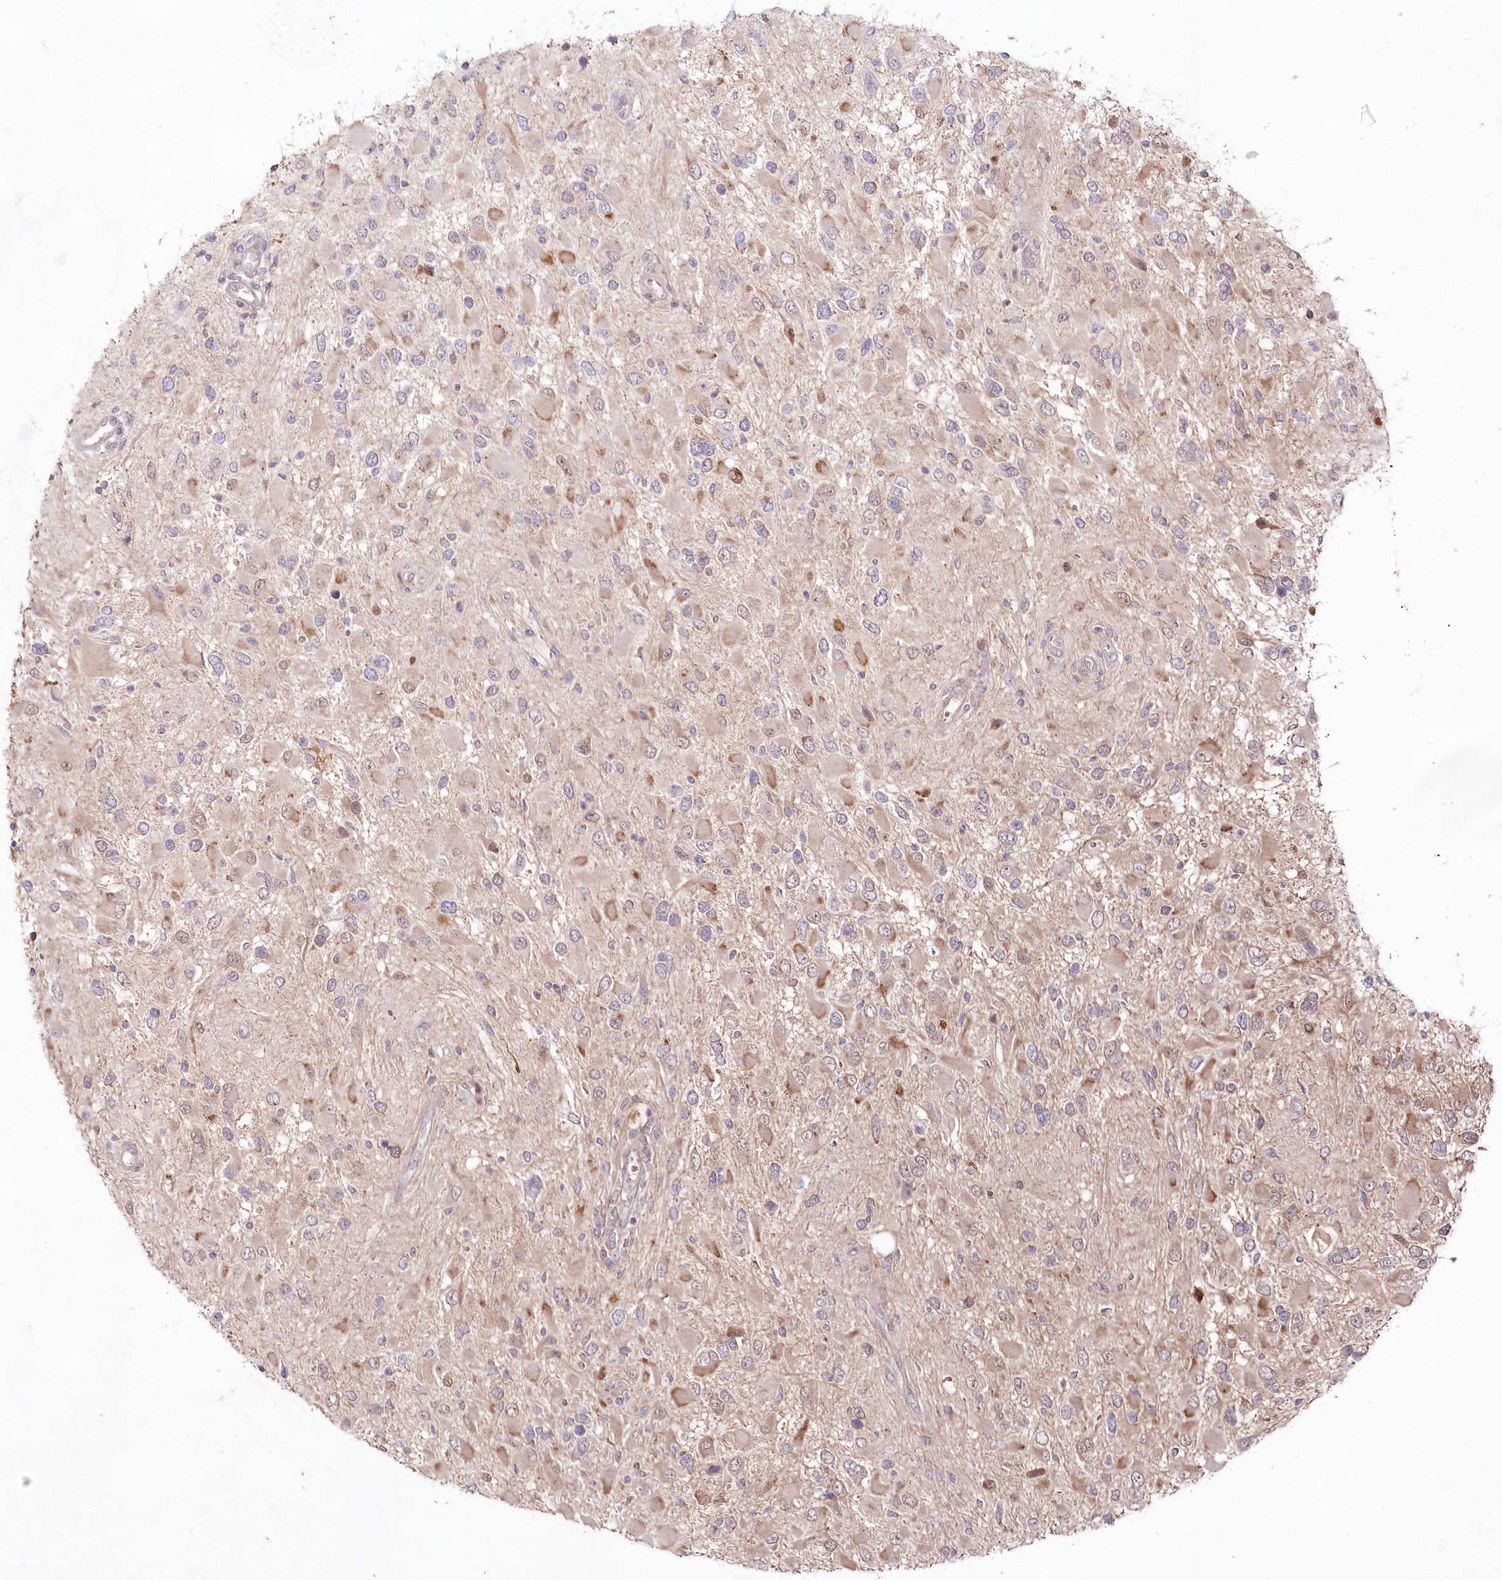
{"staining": {"intensity": "moderate", "quantity": "<25%", "location": "cytoplasmic/membranous"}, "tissue": "glioma", "cell_type": "Tumor cells", "image_type": "cancer", "snomed": [{"axis": "morphology", "description": "Glioma, malignant, High grade"}, {"axis": "topography", "description": "Brain"}], "caption": "High-grade glioma (malignant) tissue demonstrates moderate cytoplasmic/membranous staining in about <25% of tumor cells", "gene": "IMPA1", "patient": {"sex": "male", "age": 53}}